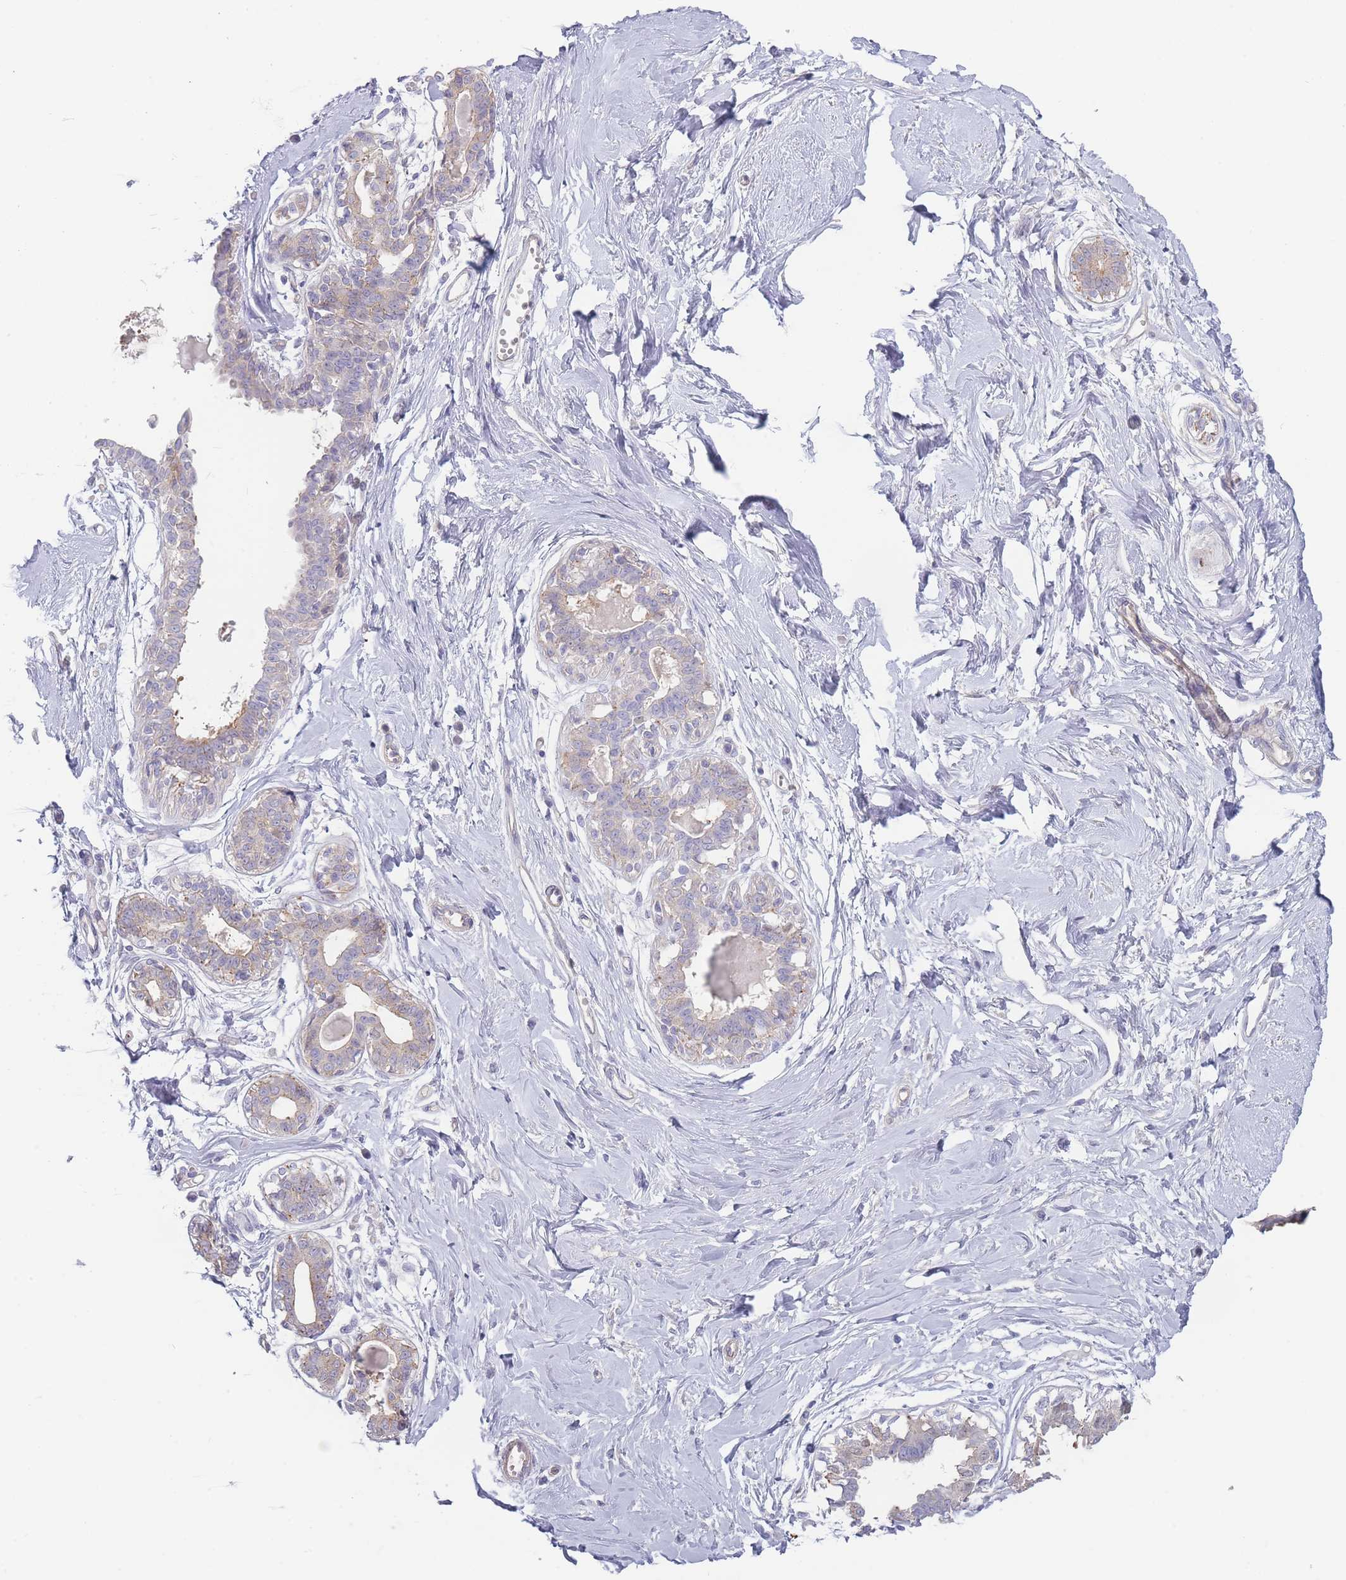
{"staining": {"intensity": "negative", "quantity": "none", "location": "none"}, "tissue": "breast", "cell_type": "Adipocytes", "image_type": "normal", "snomed": [{"axis": "morphology", "description": "Normal tissue, NOS"}, {"axis": "topography", "description": "Breast"}], "caption": "Immunohistochemistry photomicrograph of benign breast: human breast stained with DAB shows no significant protein expression in adipocytes.", "gene": "SPHKAP", "patient": {"sex": "female", "age": 45}}